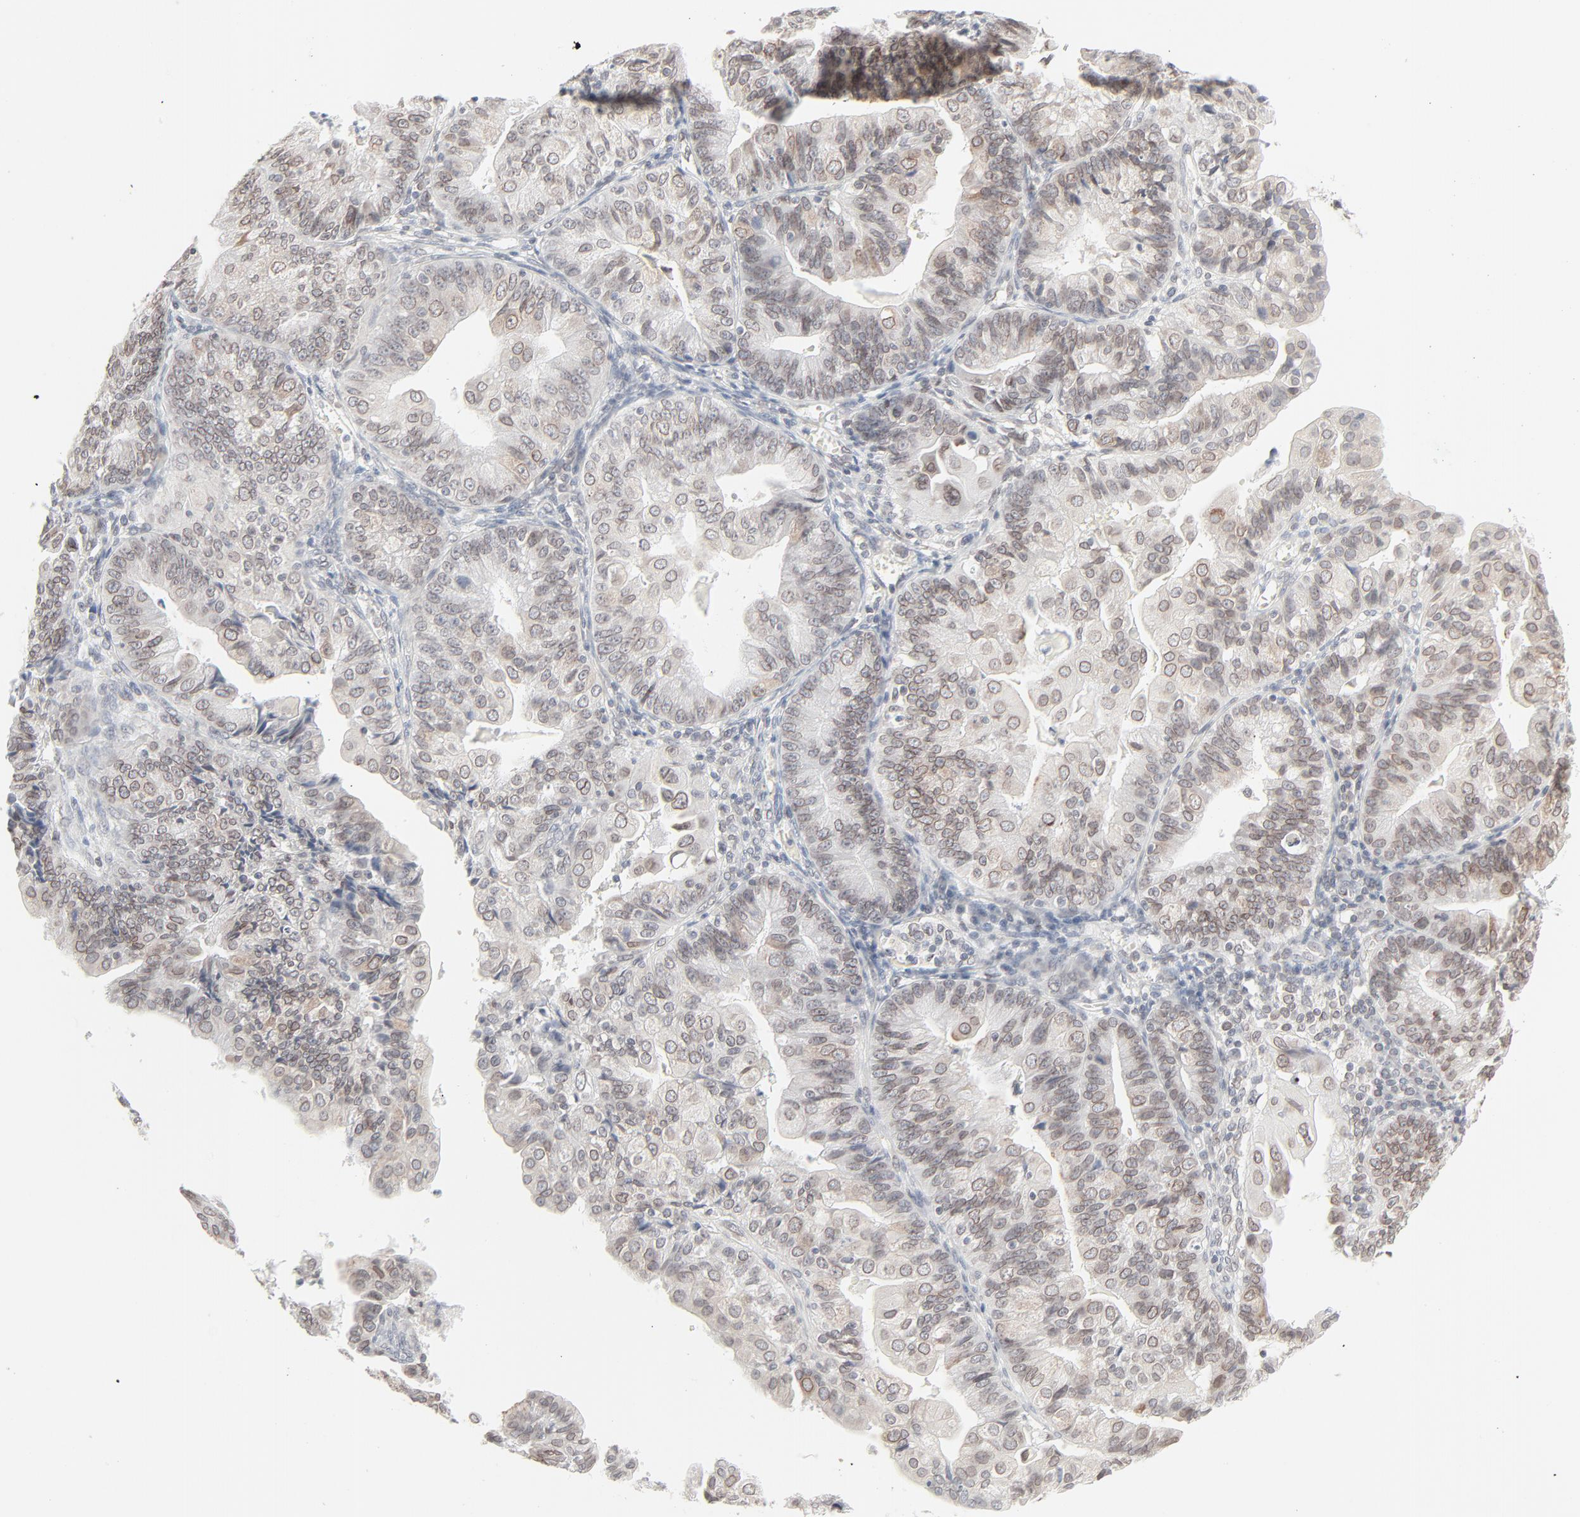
{"staining": {"intensity": "weak", "quantity": "25%-75%", "location": "cytoplasmic/membranous,nuclear"}, "tissue": "endometrial cancer", "cell_type": "Tumor cells", "image_type": "cancer", "snomed": [{"axis": "morphology", "description": "Adenocarcinoma, NOS"}, {"axis": "topography", "description": "Endometrium"}], "caption": "A photomicrograph of human endometrial cancer stained for a protein exhibits weak cytoplasmic/membranous and nuclear brown staining in tumor cells.", "gene": "MAD1L1", "patient": {"sex": "female", "age": 56}}